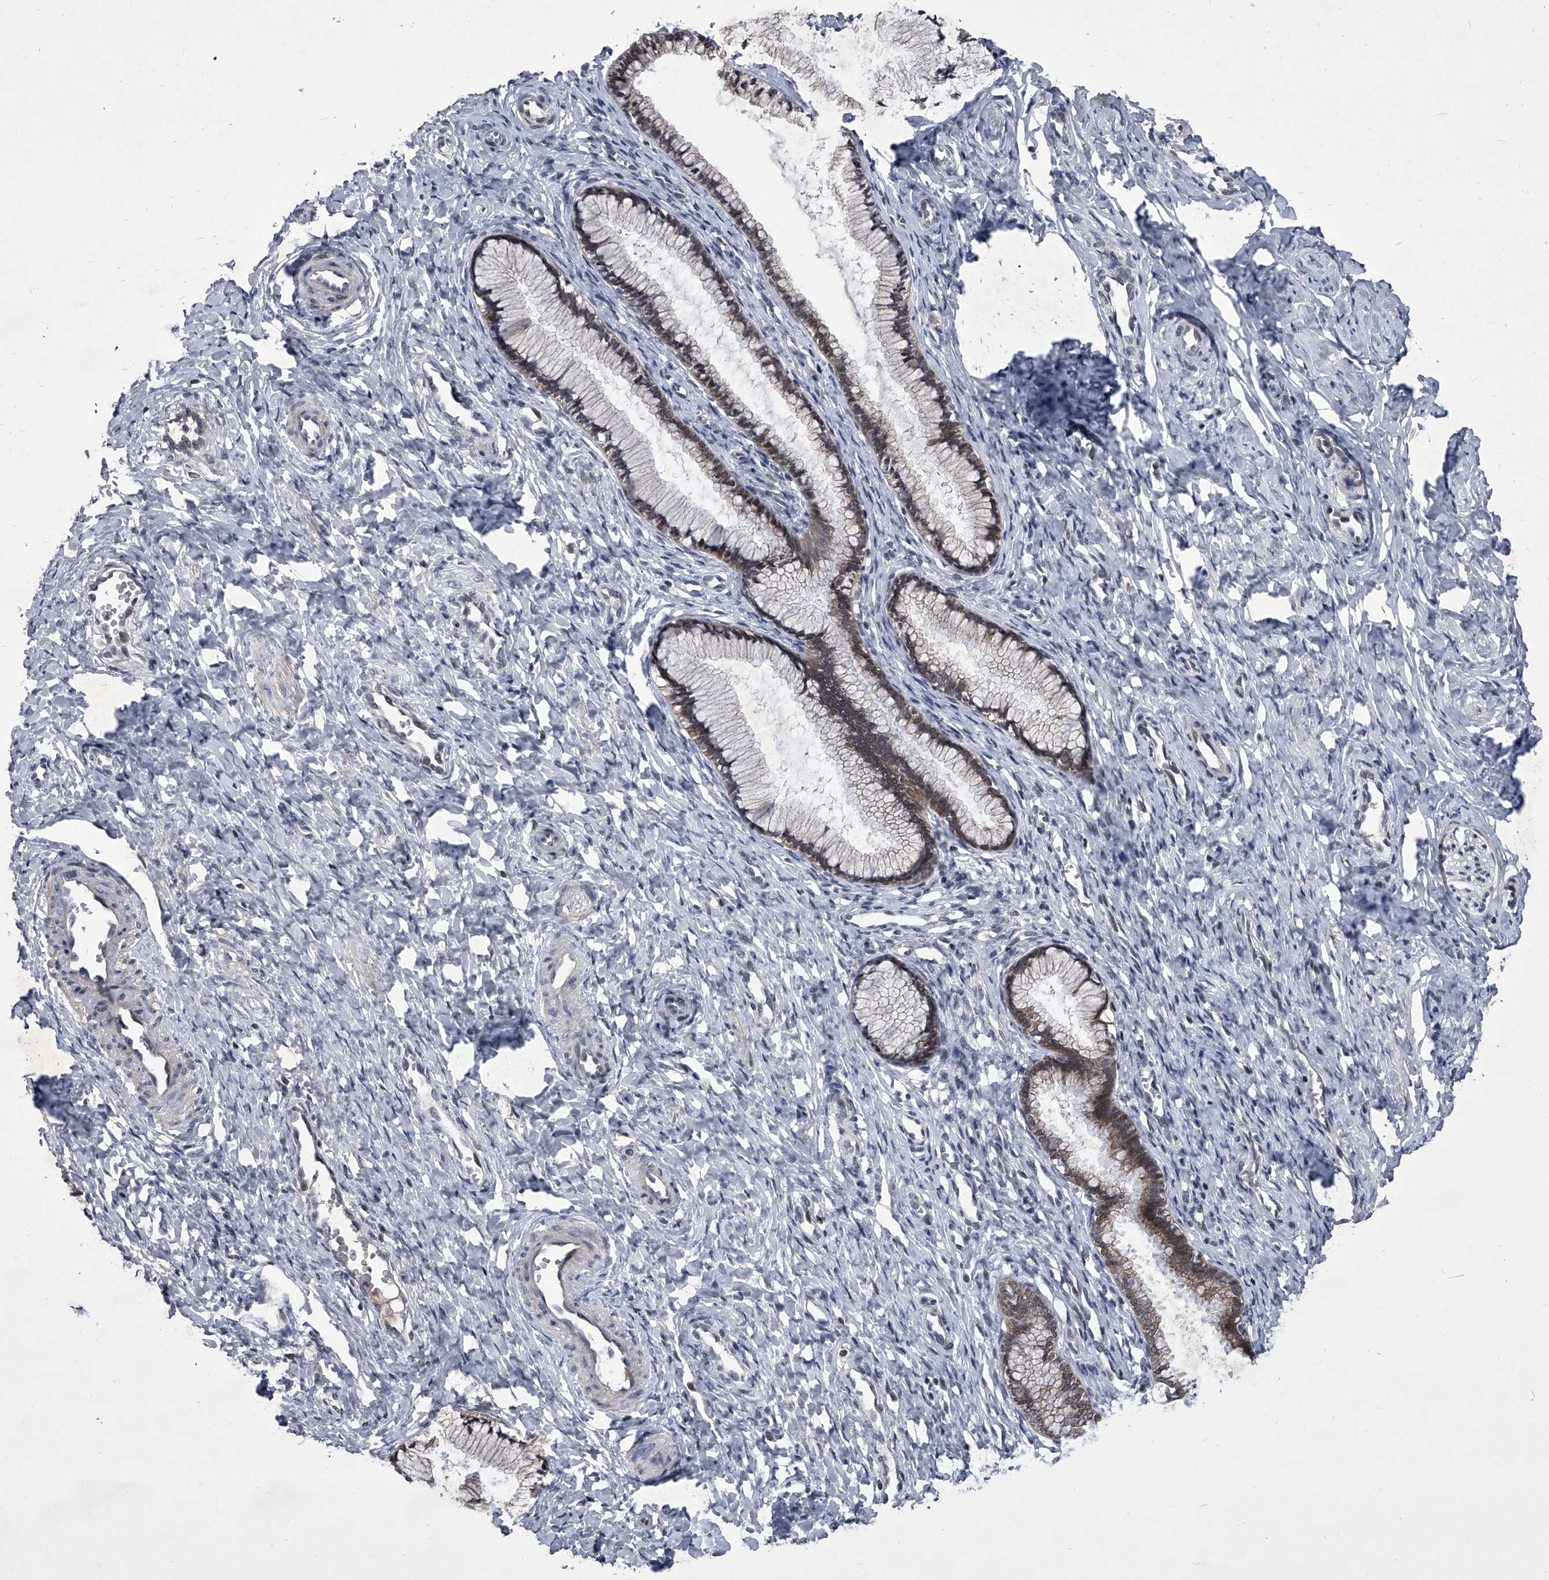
{"staining": {"intensity": "moderate", "quantity": "25%-75%", "location": "cytoplasmic/membranous,nuclear"}, "tissue": "cervix", "cell_type": "Glandular cells", "image_type": "normal", "snomed": [{"axis": "morphology", "description": "Normal tissue, NOS"}, {"axis": "topography", "description": "Cervix"}], "caption": "Immunohistochemical staining of normal human cervix demonstrates medium levels of moderate cytoplasmic/membranous,nuclear positivity in about 25%-75% of glandular cells. Using DAB (3,3'-diaminobenzidine) (brown) and hematoxylin (blue) stains, captured at high magnification using brightfield microscopy.", "gene": "ZNF76", "patient": {"sex": "female", "age": 27}}